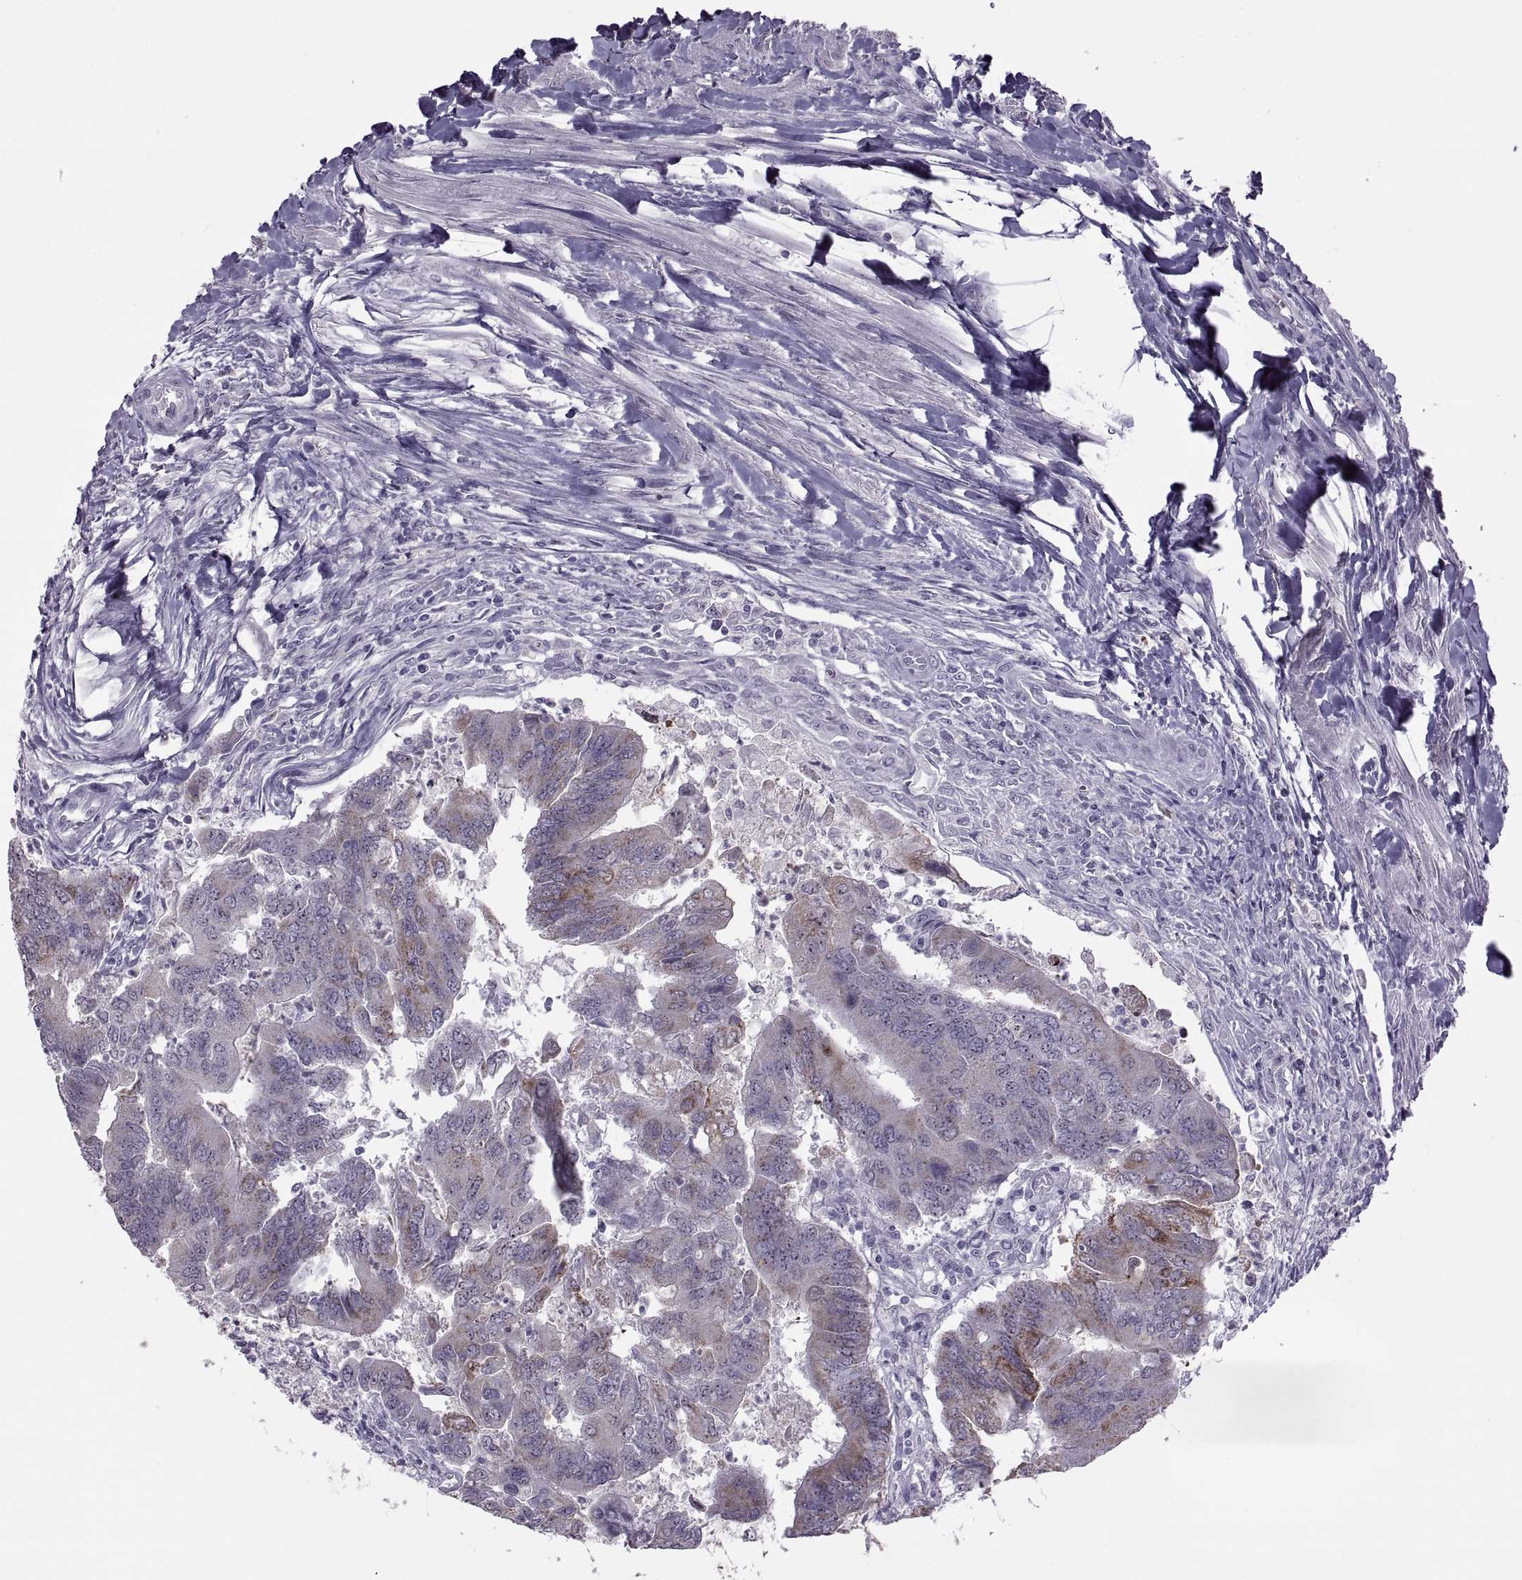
{"staining": {"intensity": "moderate", "quantity": "<25%", "location": "cytoplasmic/membranous"}, "tissue": "colorectal cancer", "cell_type": "Tumor cells", "image_type": "cancer", "snomed": [{"axis": "morphology", "description": "Adenocarcinoma, NOS"}, {"axis": "topography", "description": "Colon"}], "caption": "Moderate cytoplasmic/membranous staining is appreciated in approximately <25% of tumor cells in colorectal adenocarcinoma.", "gene": "ASIC2", "patient": {"sex": "female", "age": 67}}